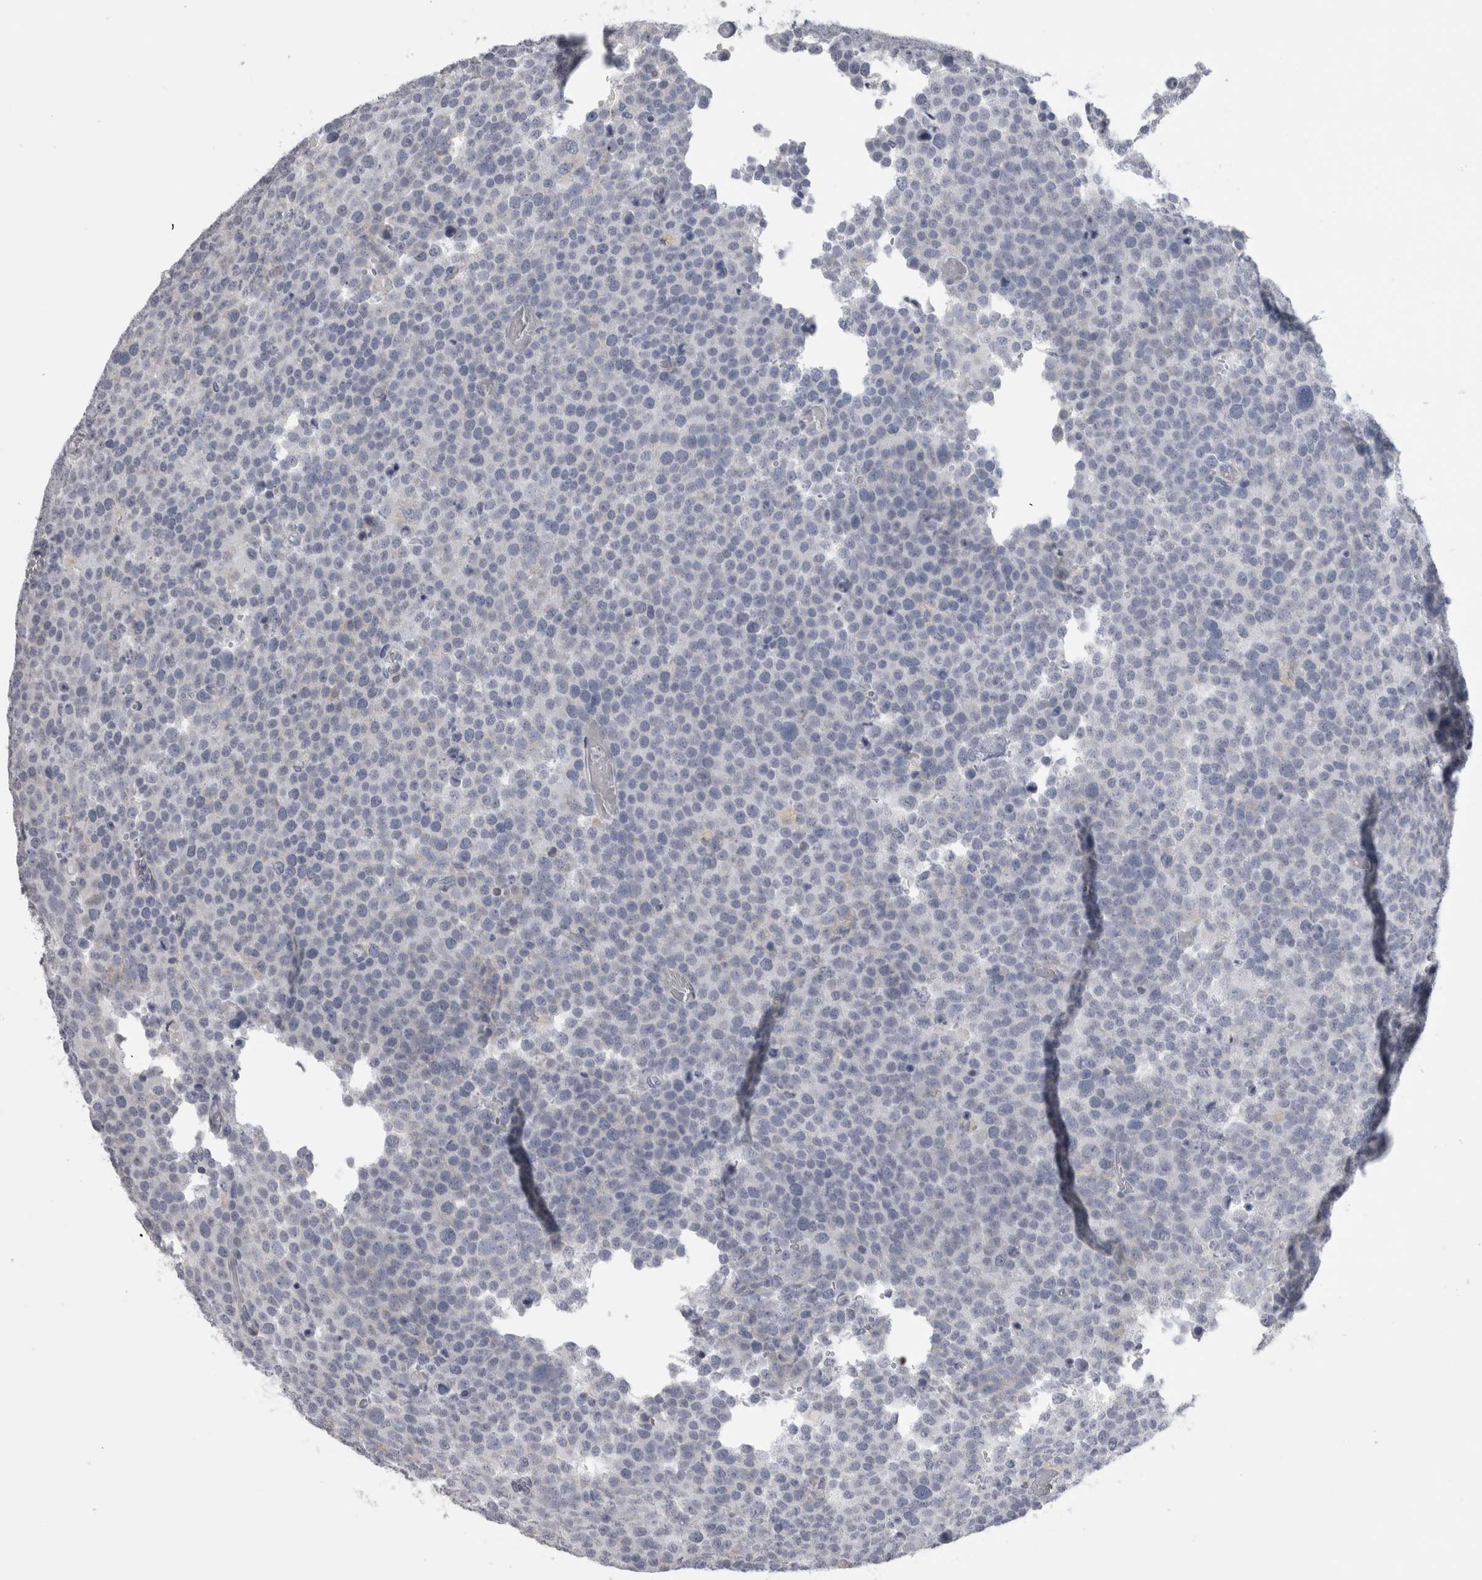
{"staining": {"intensity": "negative", "quantity": "none", "location": "none"}, "tissue": "testis cancer", "cell_type": "Tumor cells", "image_type": "cancer", "snomed": [{"axis": "morphology", "description": "Seminoma, NOS"}, {"axis": "topography", "description": "Testis"}], "caption": "IHC histopathology image of human testis cancer (seminoma) stained for a protein (brown), which exhibits no staining in tumor cells. The staining was performed using DAB to visualize the protein expression in brown, while the nuclei were stained in blue with hematoxylin (Magnification: 20x).", "gene": "DHRS4", "patient": {"sex": "male", "age": 71}}